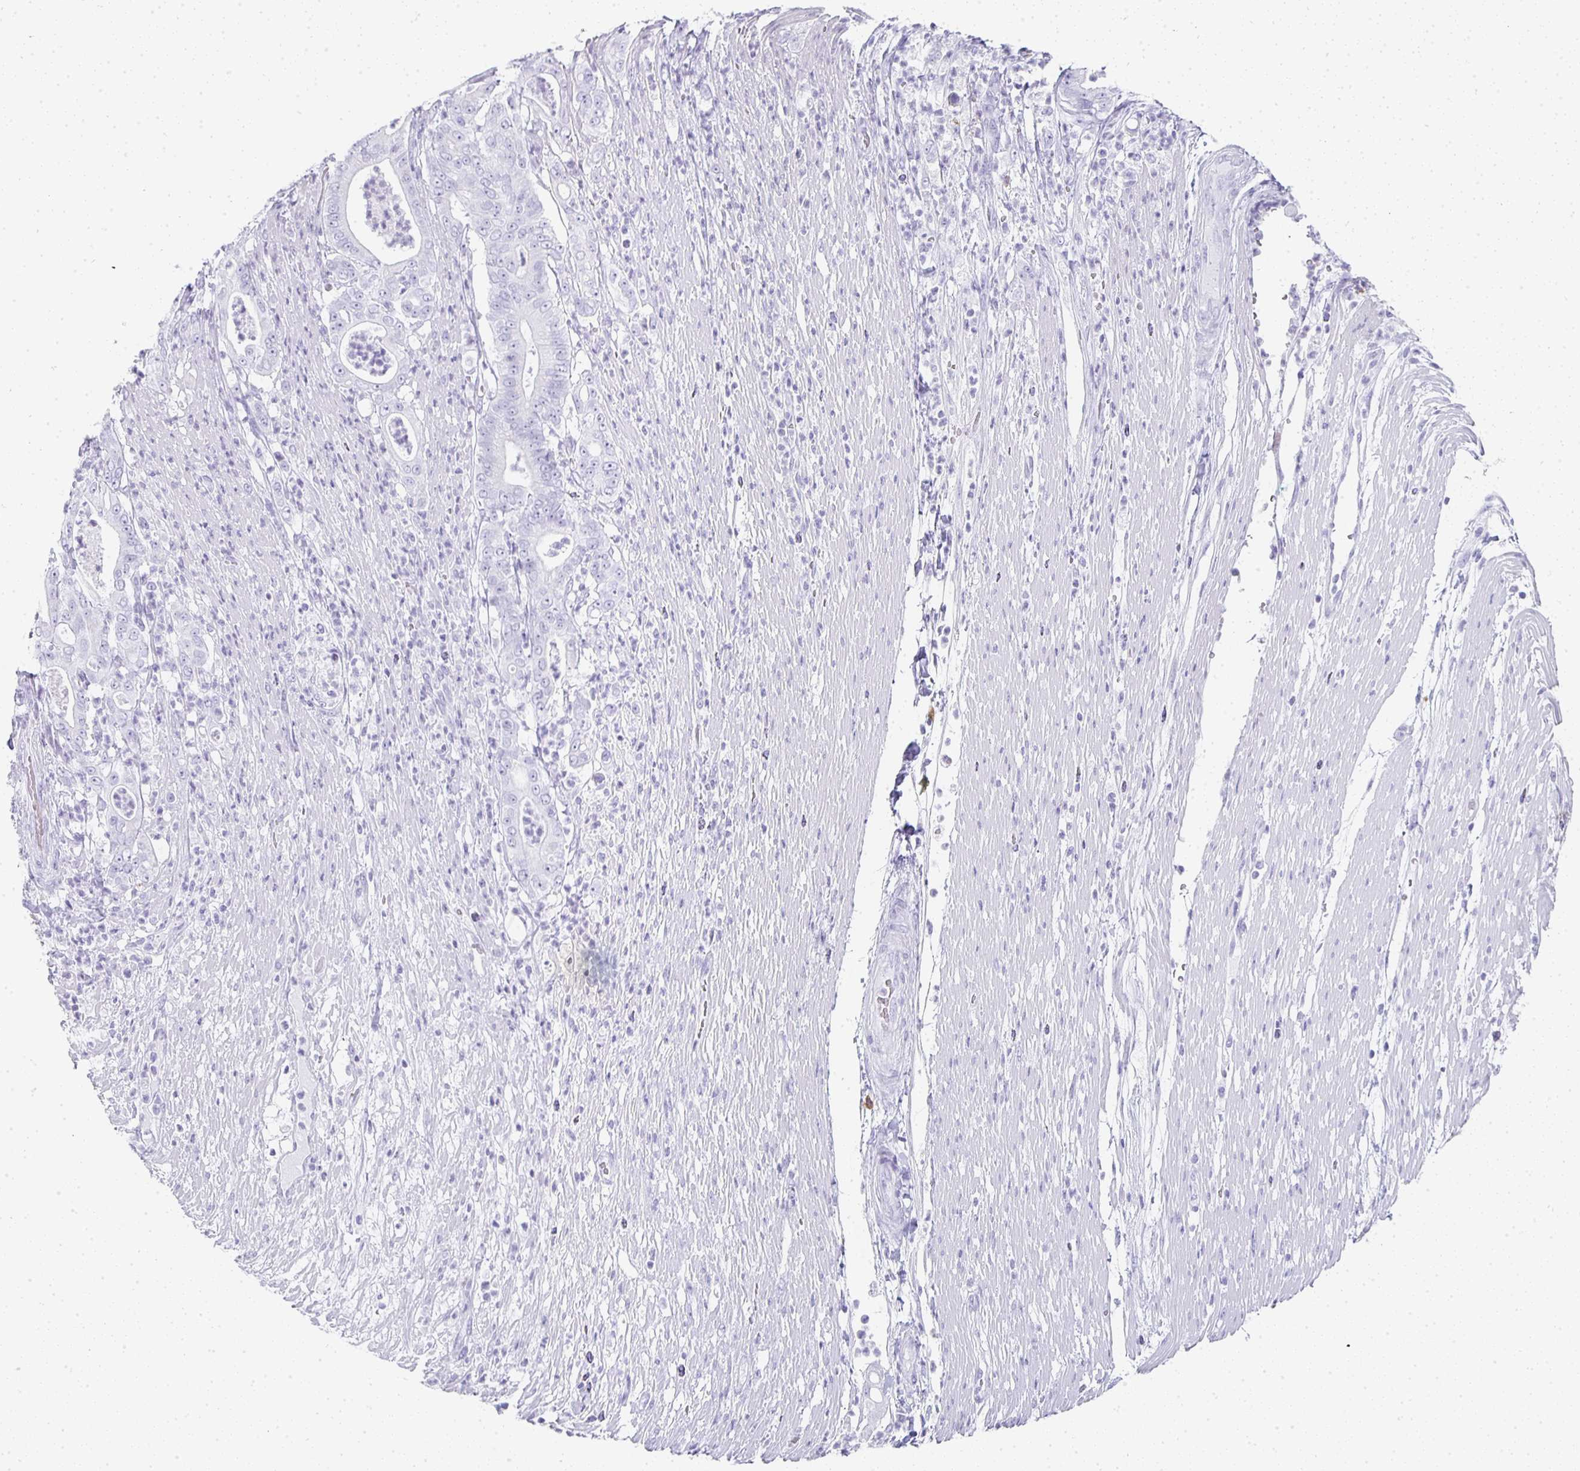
{"staining": {"intensity": "negative", "quantity": "none", "location": "none"}, "tissue": "pancreatic cancer", "cell_type": "Tumor cells", "image_type": "cancer", "snomed": [{"axis": "morphology", "description": "Adenocarcinoma, NOS"}, {"axis": "topography", "description": "Pancreas"}], "caption": "Tumor cells are negative for brown protein staining in pancreatic cancer (adenocarcinoma). The staining is performed using DAB brown chromogen with nuclei counter-stained in using hematoxylin.", "gene": "TPSD1", "patient": {"sex": "male", "age": 71}}